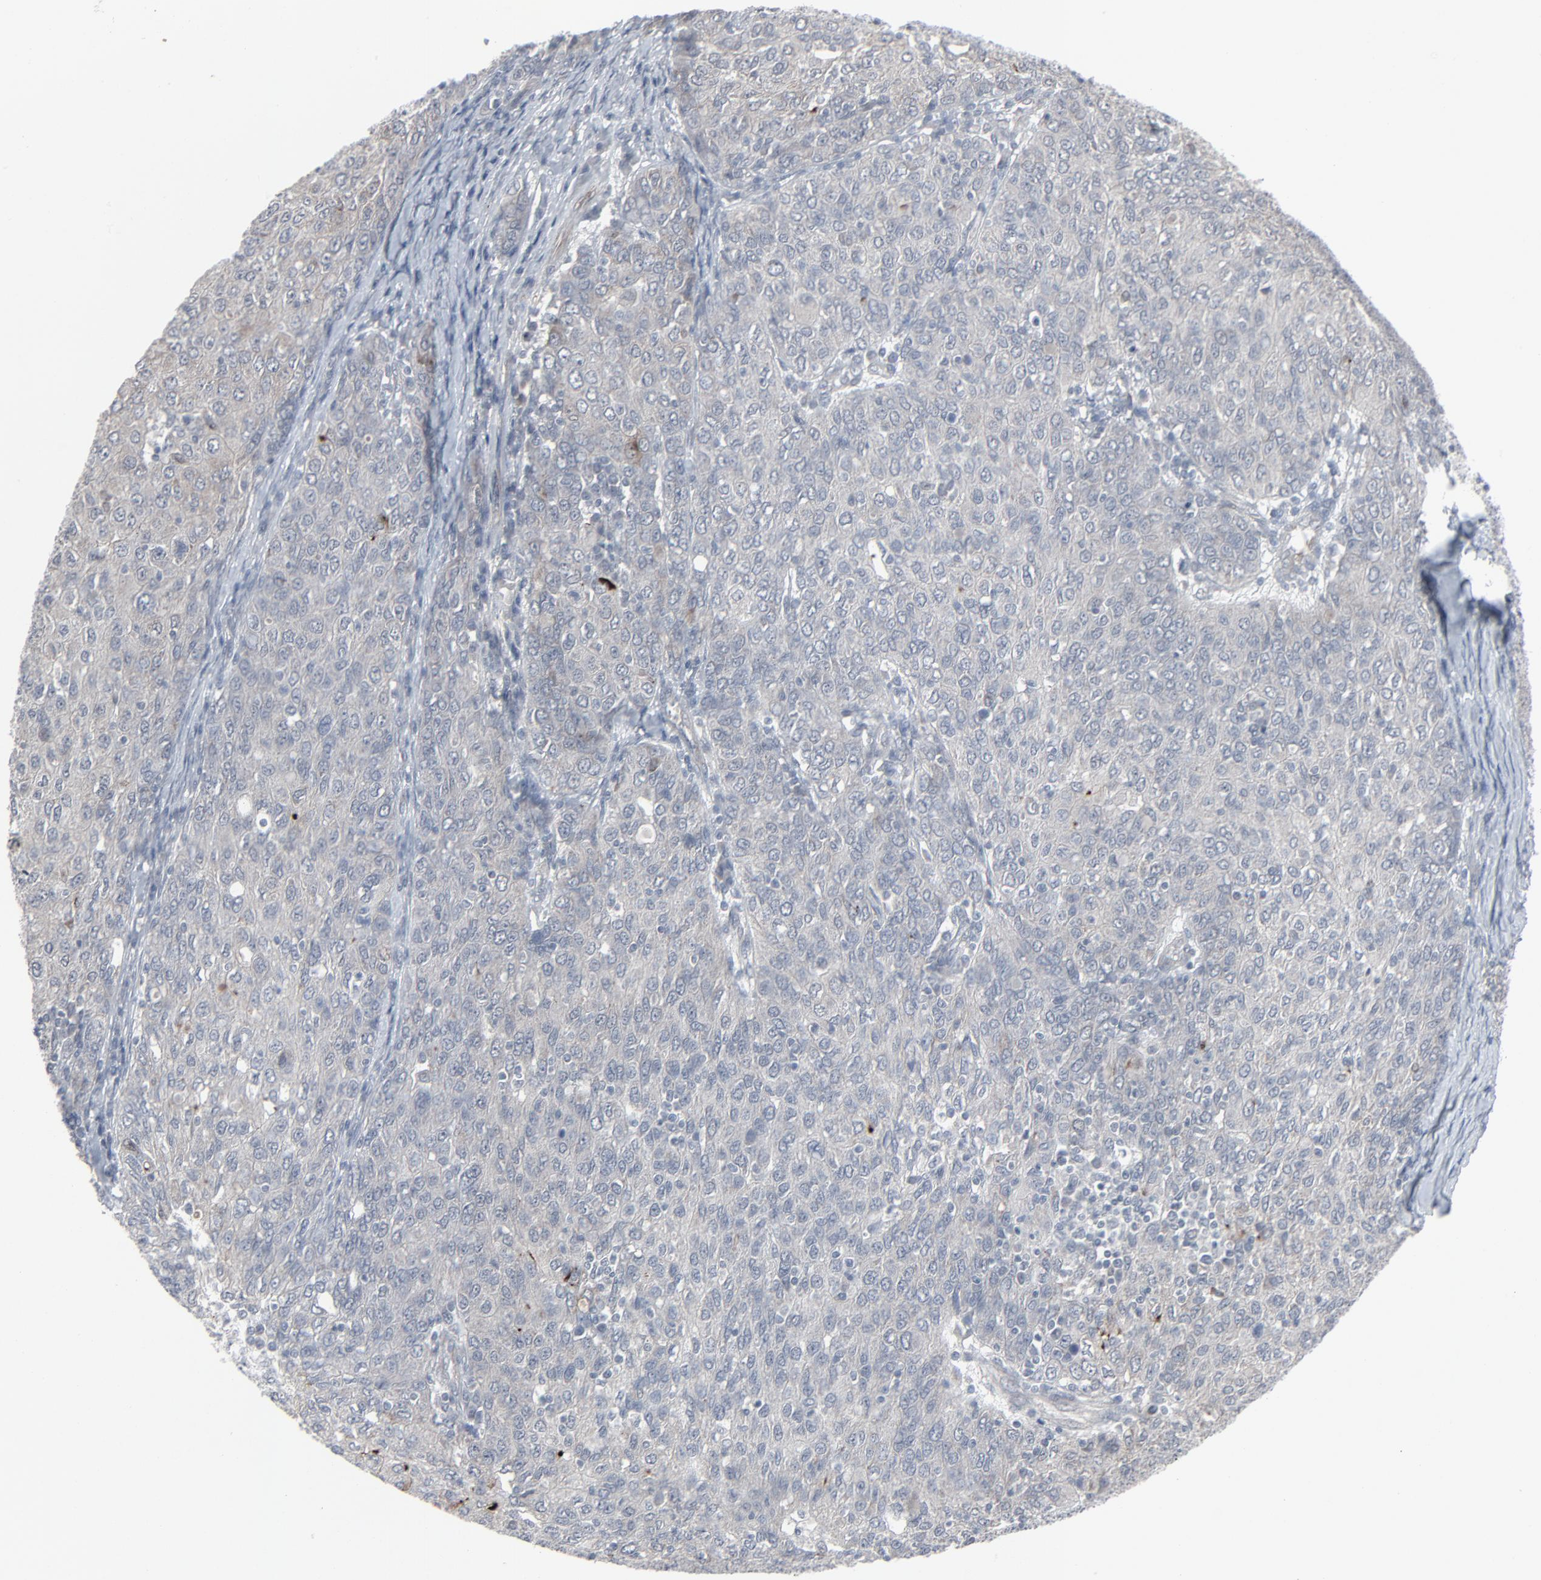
{"staining": {"intensity": "weak", "quantity": ">75%", "location": "cytoplasmic/membranous"}, "tissue": "ovarian cancer", "cell_type": "Tumor cells", "image_type": "cancer", "snomed": [{"axis": "morphology", "description": "Carcinoma, endometroid"}, {"axis": "topography", "description": "Ovary"}], "caption": "Immunohistochemical staining of human ovarian cancer shows weak cytoplasmic/membranous protein expression in approximately >75% of tumor cells.", "gene": "NEUROD1", "patient": {"sex": "female", "age": 50}}